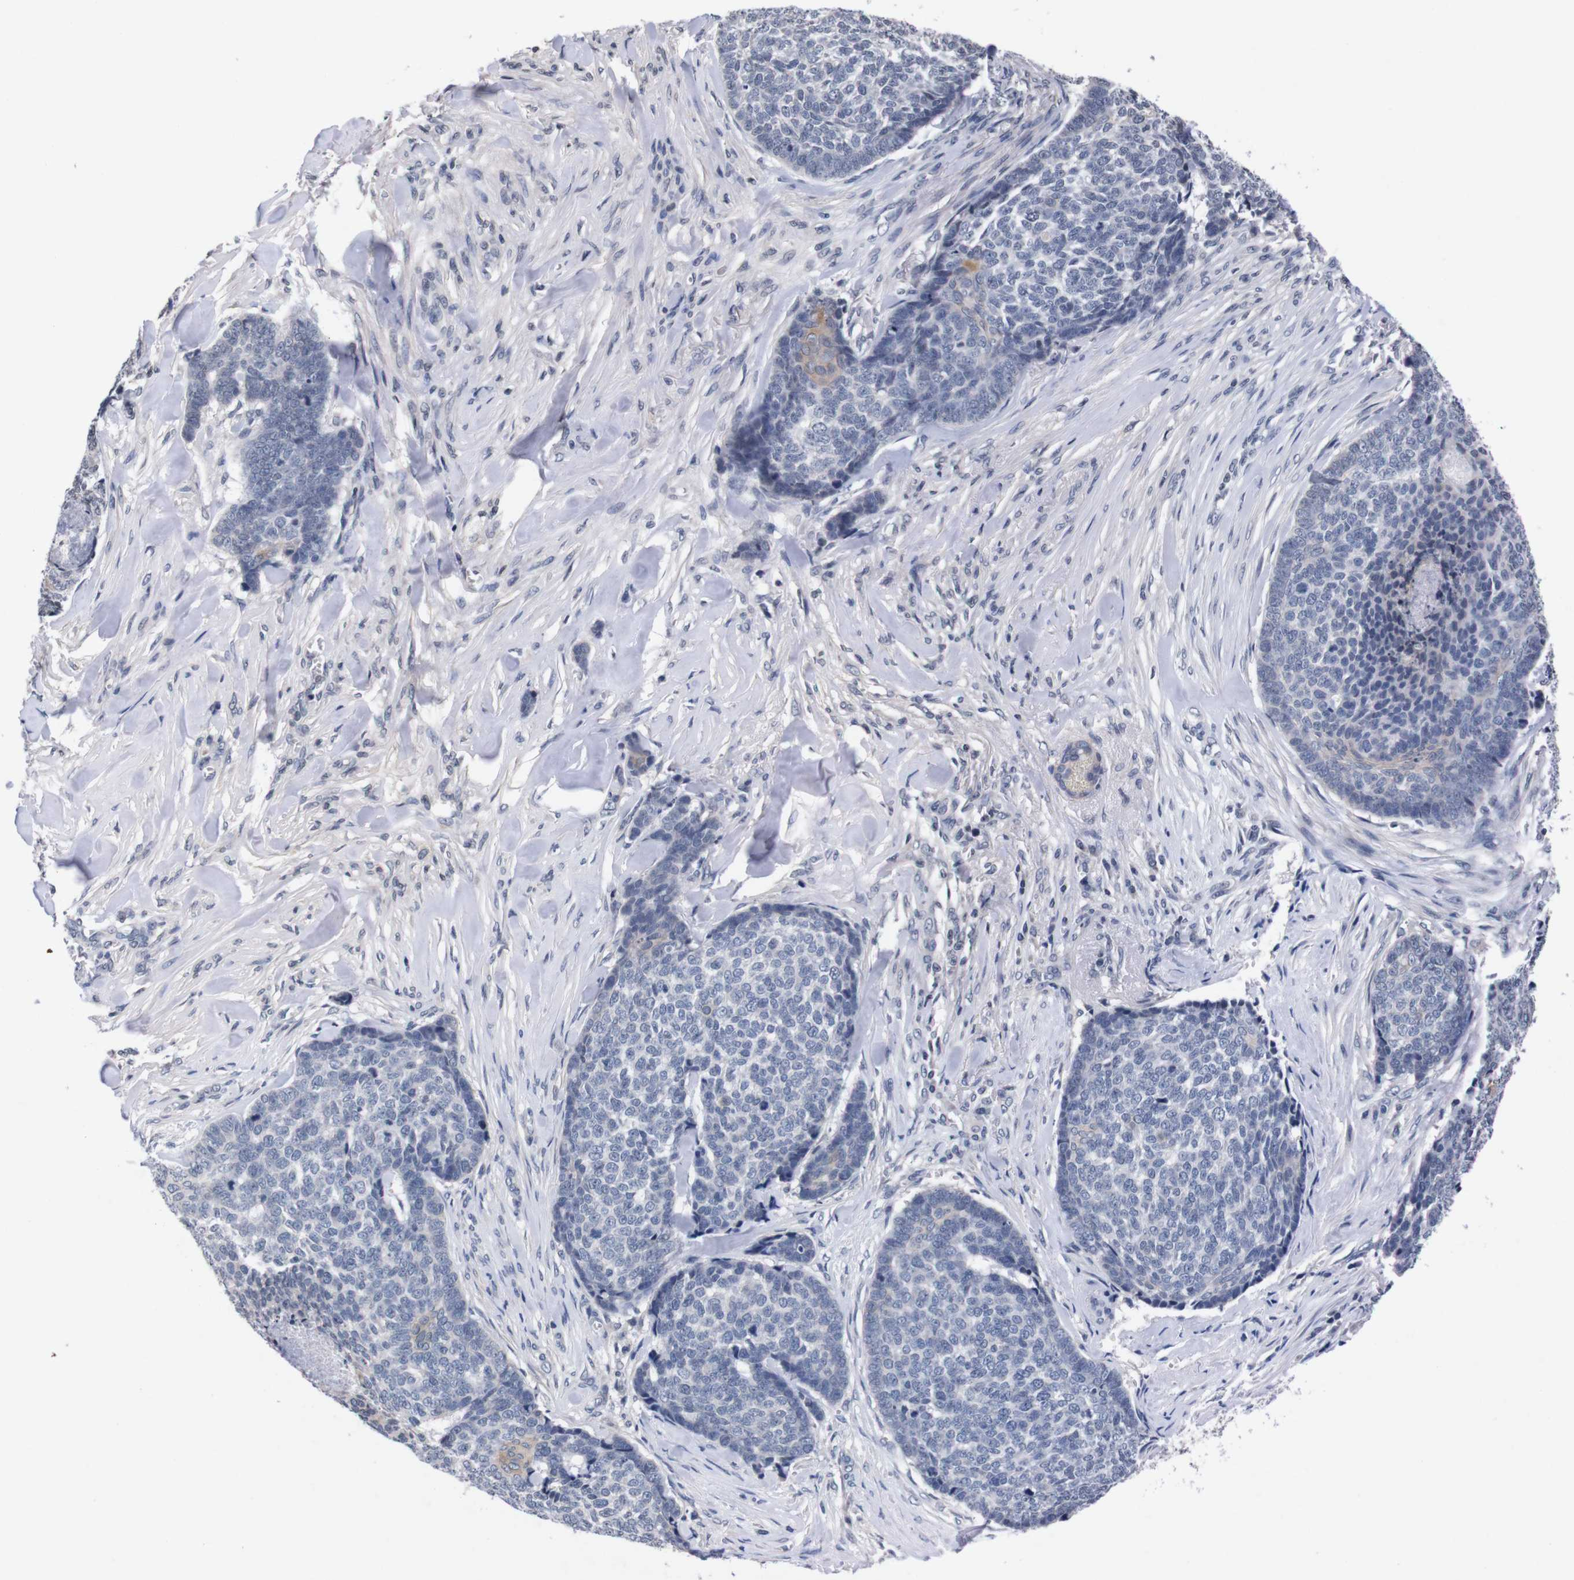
{"staining": {"intensity": "weak", "quantity": "<25%", "location": "cytoplasmic/membranous"}, "tissue": "skin cancer", "cell_type": "Tumor cells", "image_type": "cancer", "snomed": [{"axis": "morphology", "description": "Basal cell carcinoma"}, {"axis": "topography", "description": "Skin"}], "caption": "Tumor cells show no significant positivity in skin cancer (basal cell carcinoma).", "gene": "TNFRSF21", "patient": {"sex": "male", "age": 84}}